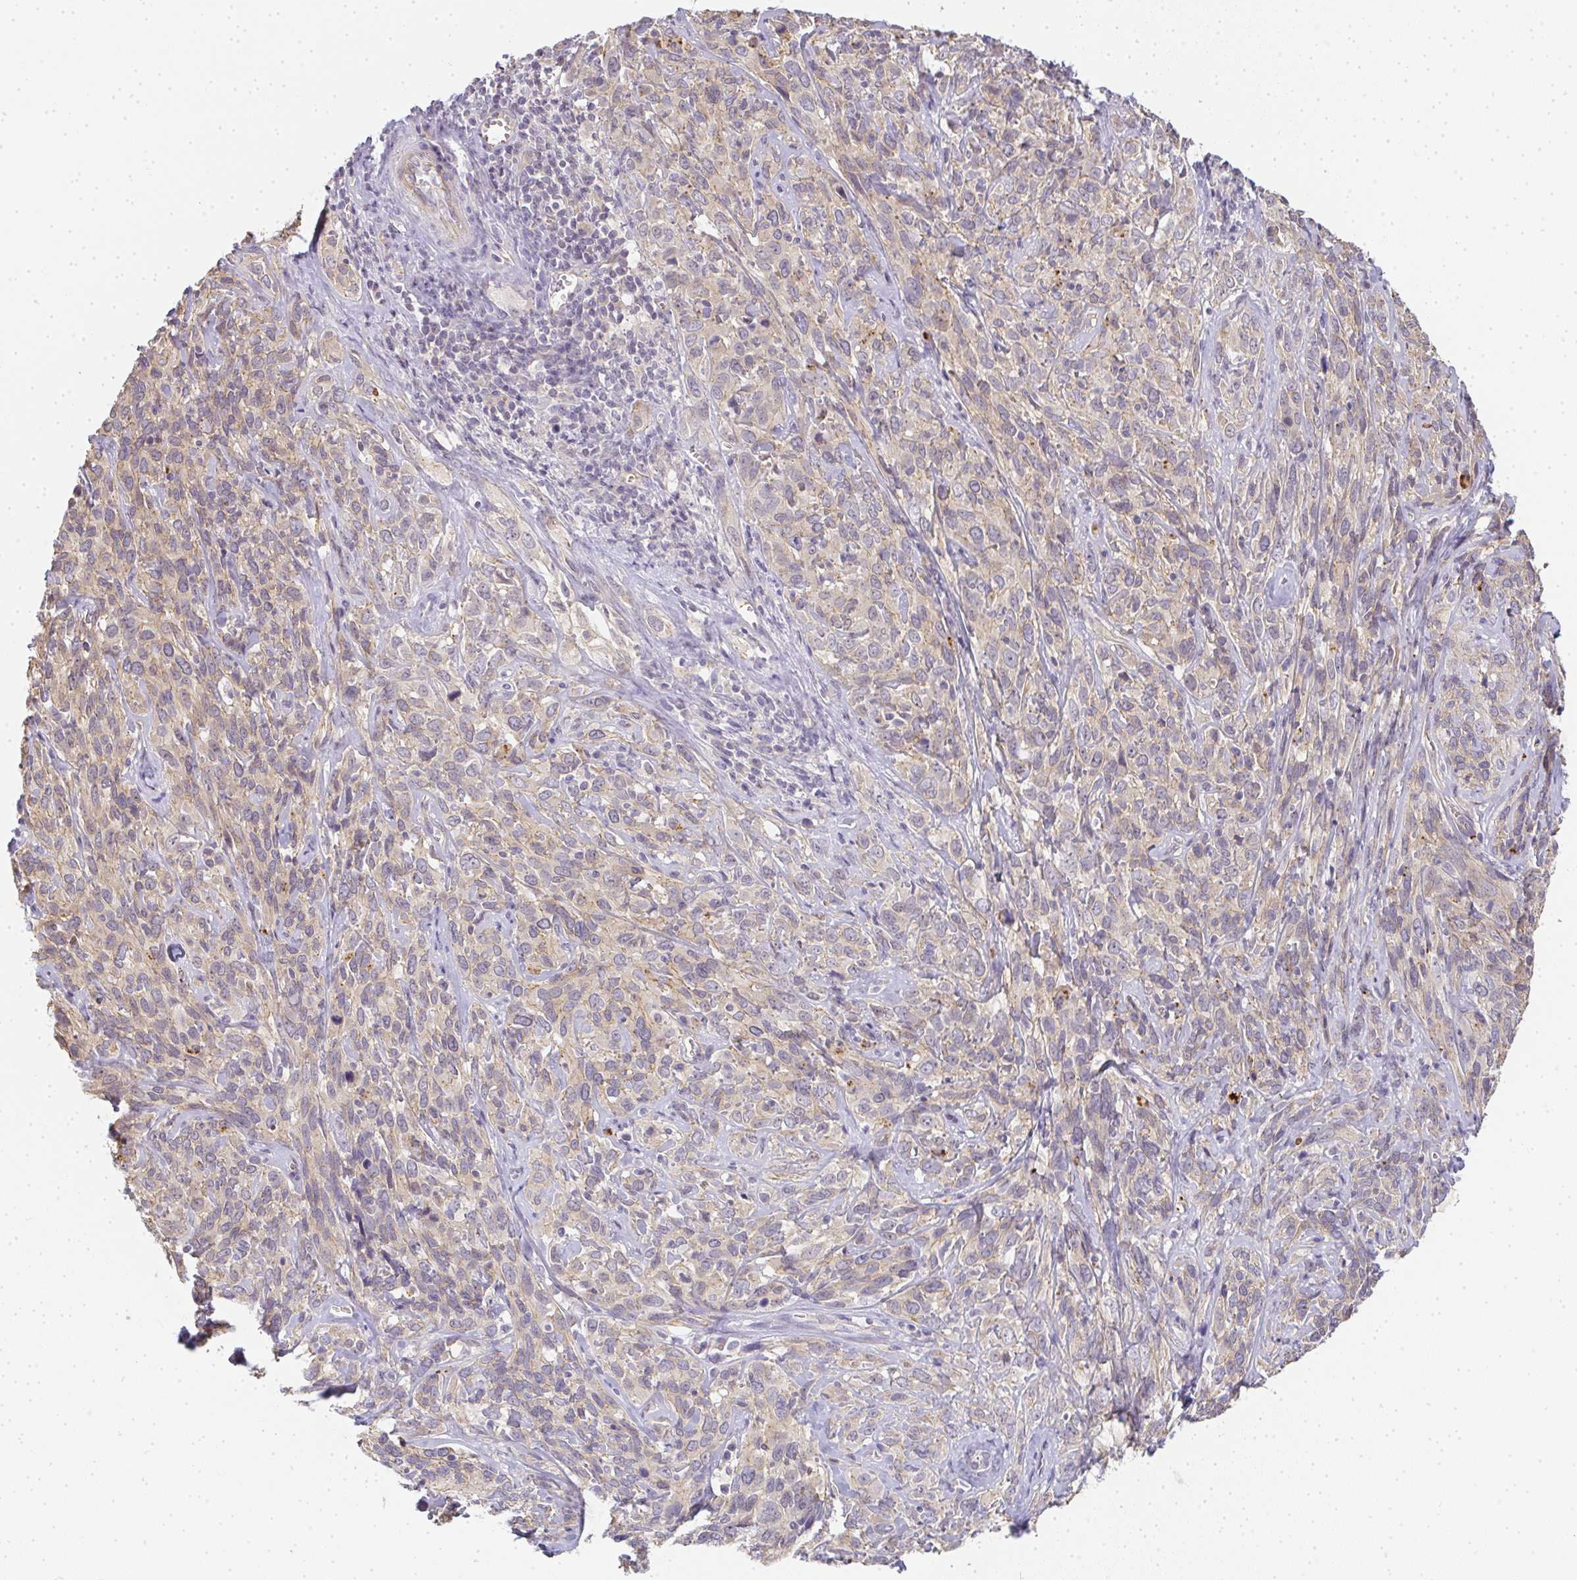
{"staining": {"intensity": "weak", "quantity": "<25%", "location": "cytoplasmic/membranous"}, "tissue": "cervical cancer", "cell_type": "Tumor cells", "image_type": "cancer", "snomed": [{"axis": "morphology", "description": "Normal tissue, NOS"}, {"axis": "morphology", "description": "Squamous cell carcinoma, NOS"}, {"axis": "topography", "description": "Cervix"}], "caption": "A high-resolution micrograph shows IHC staining of cervical cancer, which exhibits no significant staining in tumor cells. (DAB immunohistochemistry (IHC) with hematoxylin counter stain).", "gene": "SLC35B3", "patient": {"sex": "female", "age": 51}}